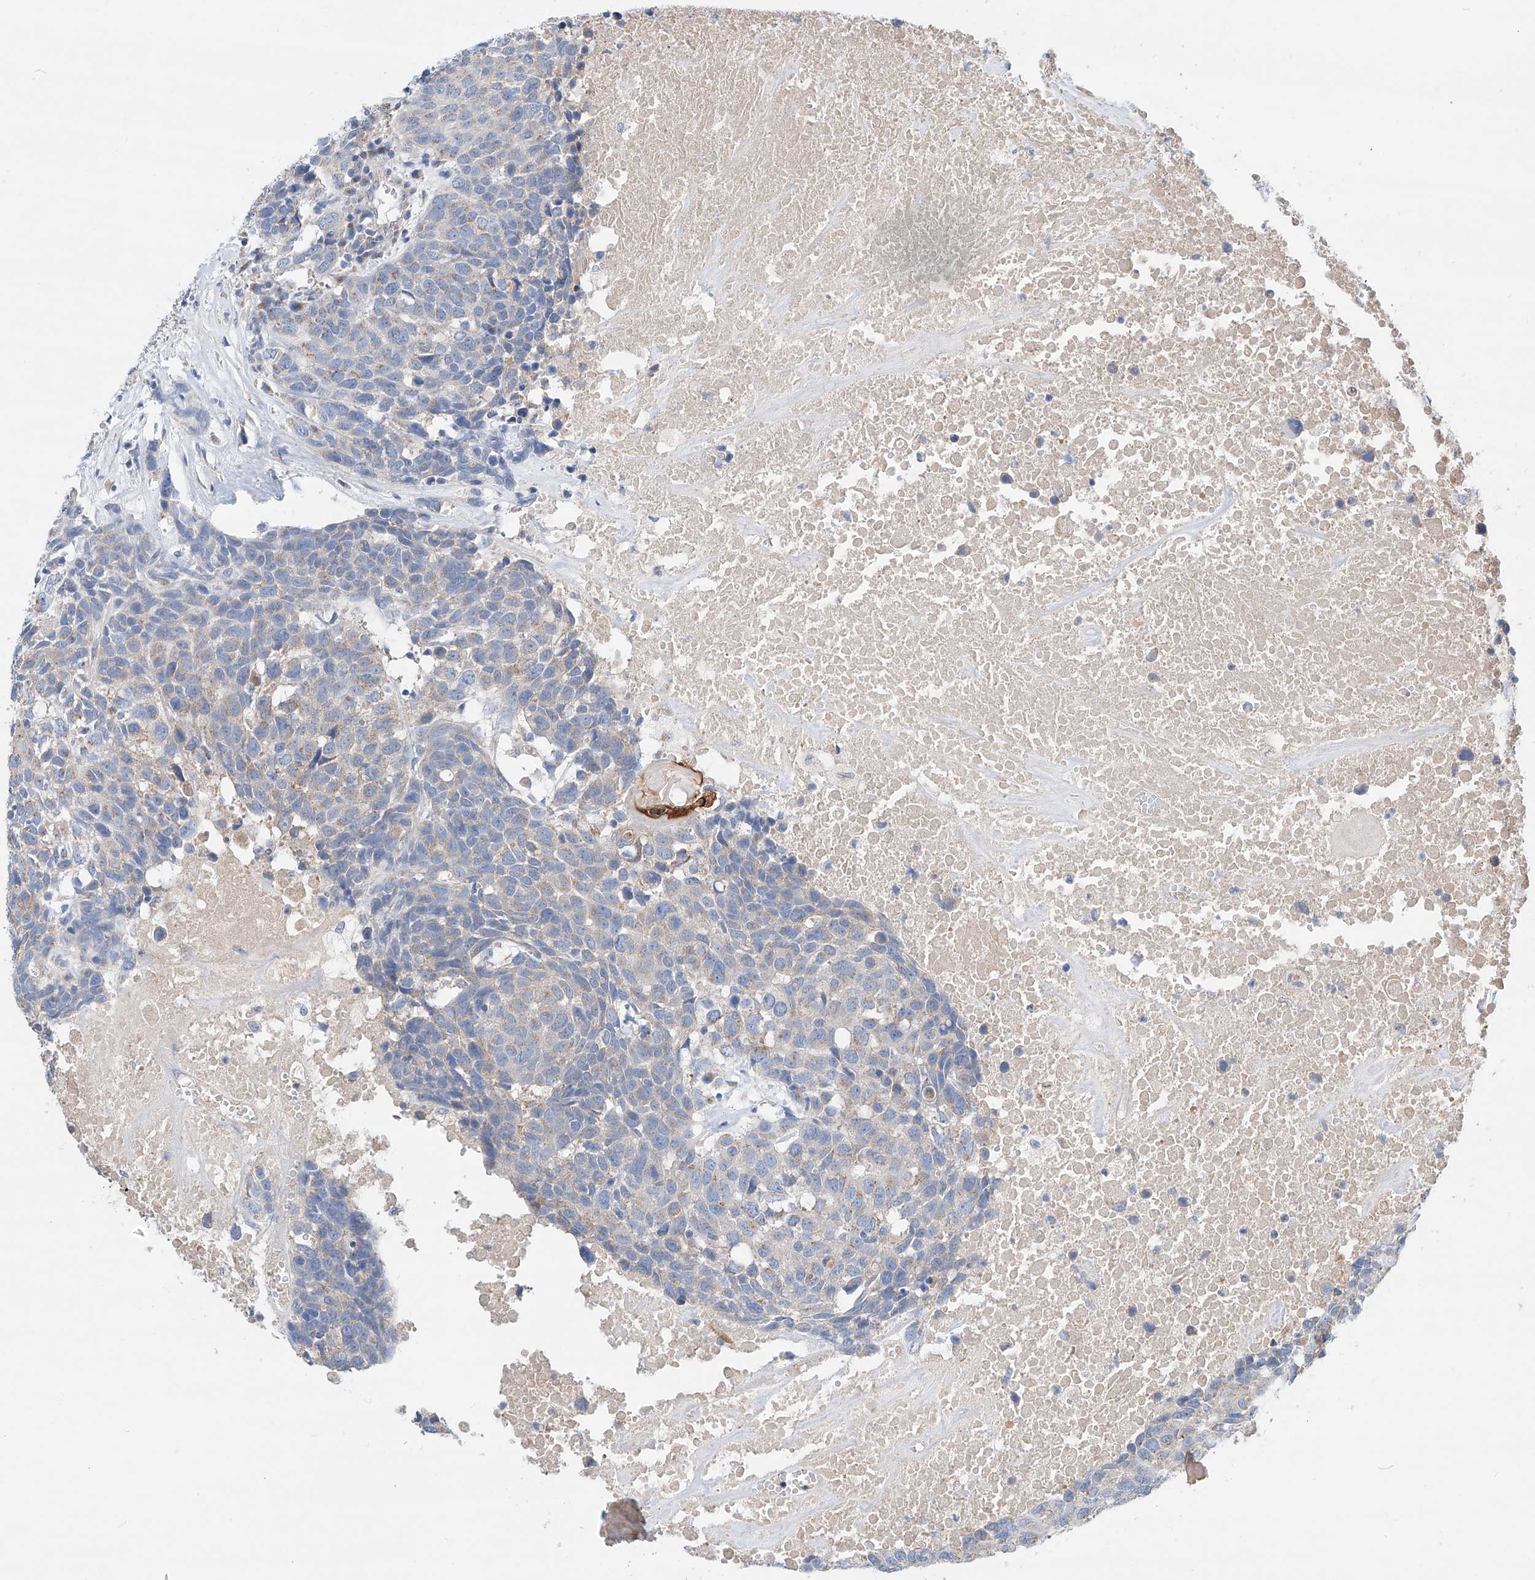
{"staining": {"intensity": "negative", "quantity": "none", "location": "none"}, "tissue": "head and neck cancer", "cell_type": "Tumor cells", "image_type": "cancer", "snomed": [{"axis": "morphology", "description": "Squamous cell carcinoma, NOS"}, {"axis": "topography", "description": "Head-Neck"}], "caption": "IHC of human head and neck squamous cell carcinoma demonstrates no positivity in tumor cells.", "gene": "SLC22A7", "patient": {"sex": "male", "age": 66}}